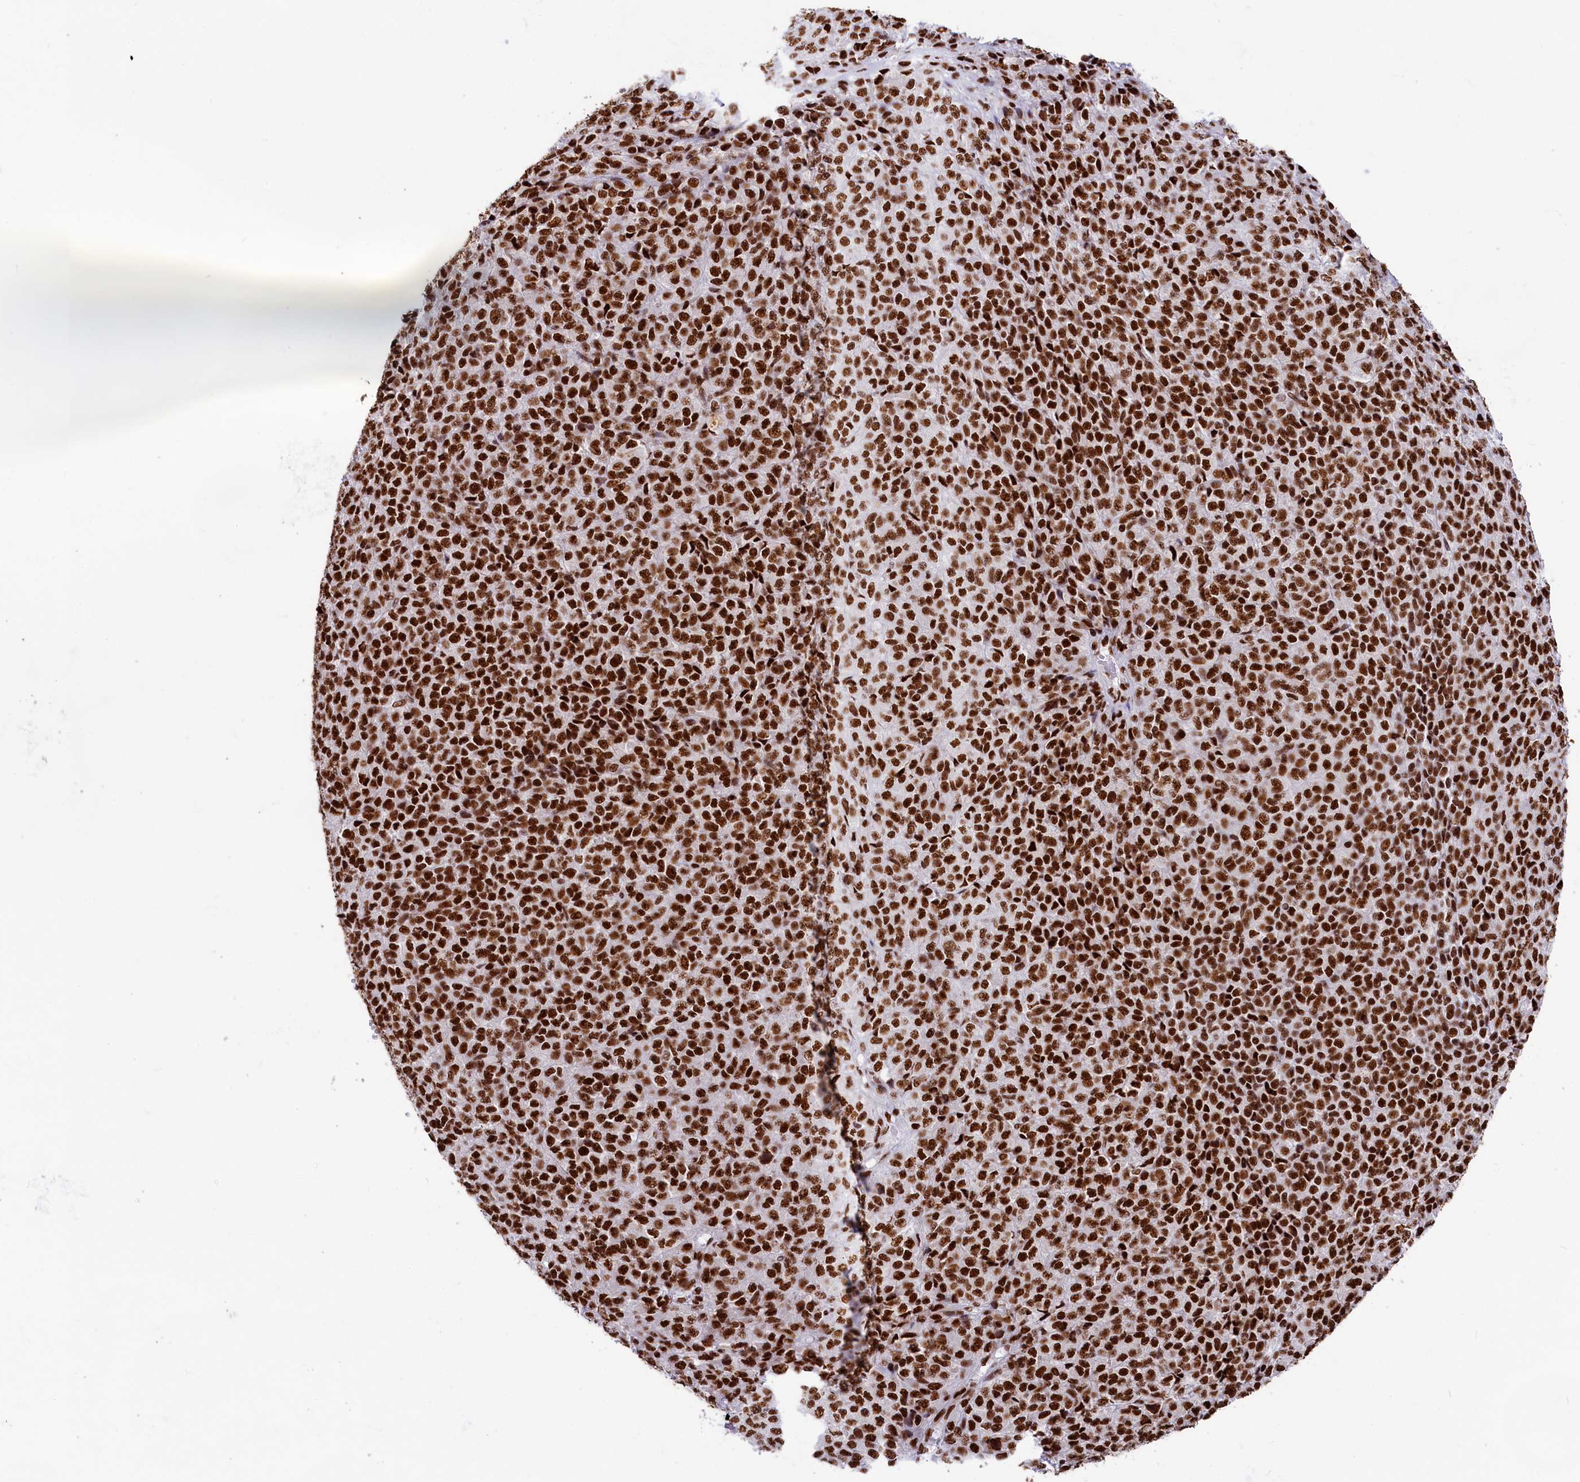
{"staining": {"intensity": "strong", "quantity": ">75%", "location": "nuclear"}, "tissue": "melanoma", "cell_type": "Tumor cells", "image_type": "cancer", "snomed": [{"axis": "morphology", "description": "Malignant melanoma, Metastatic site"}, {"axis": "topography", "description": "Brain"}], "caption": "Strong nuclear expression is present in about >75% of tumor cells in melanoma.", "gene": "SNRNP70", "patient": {"sex": "female", "age": 56}}